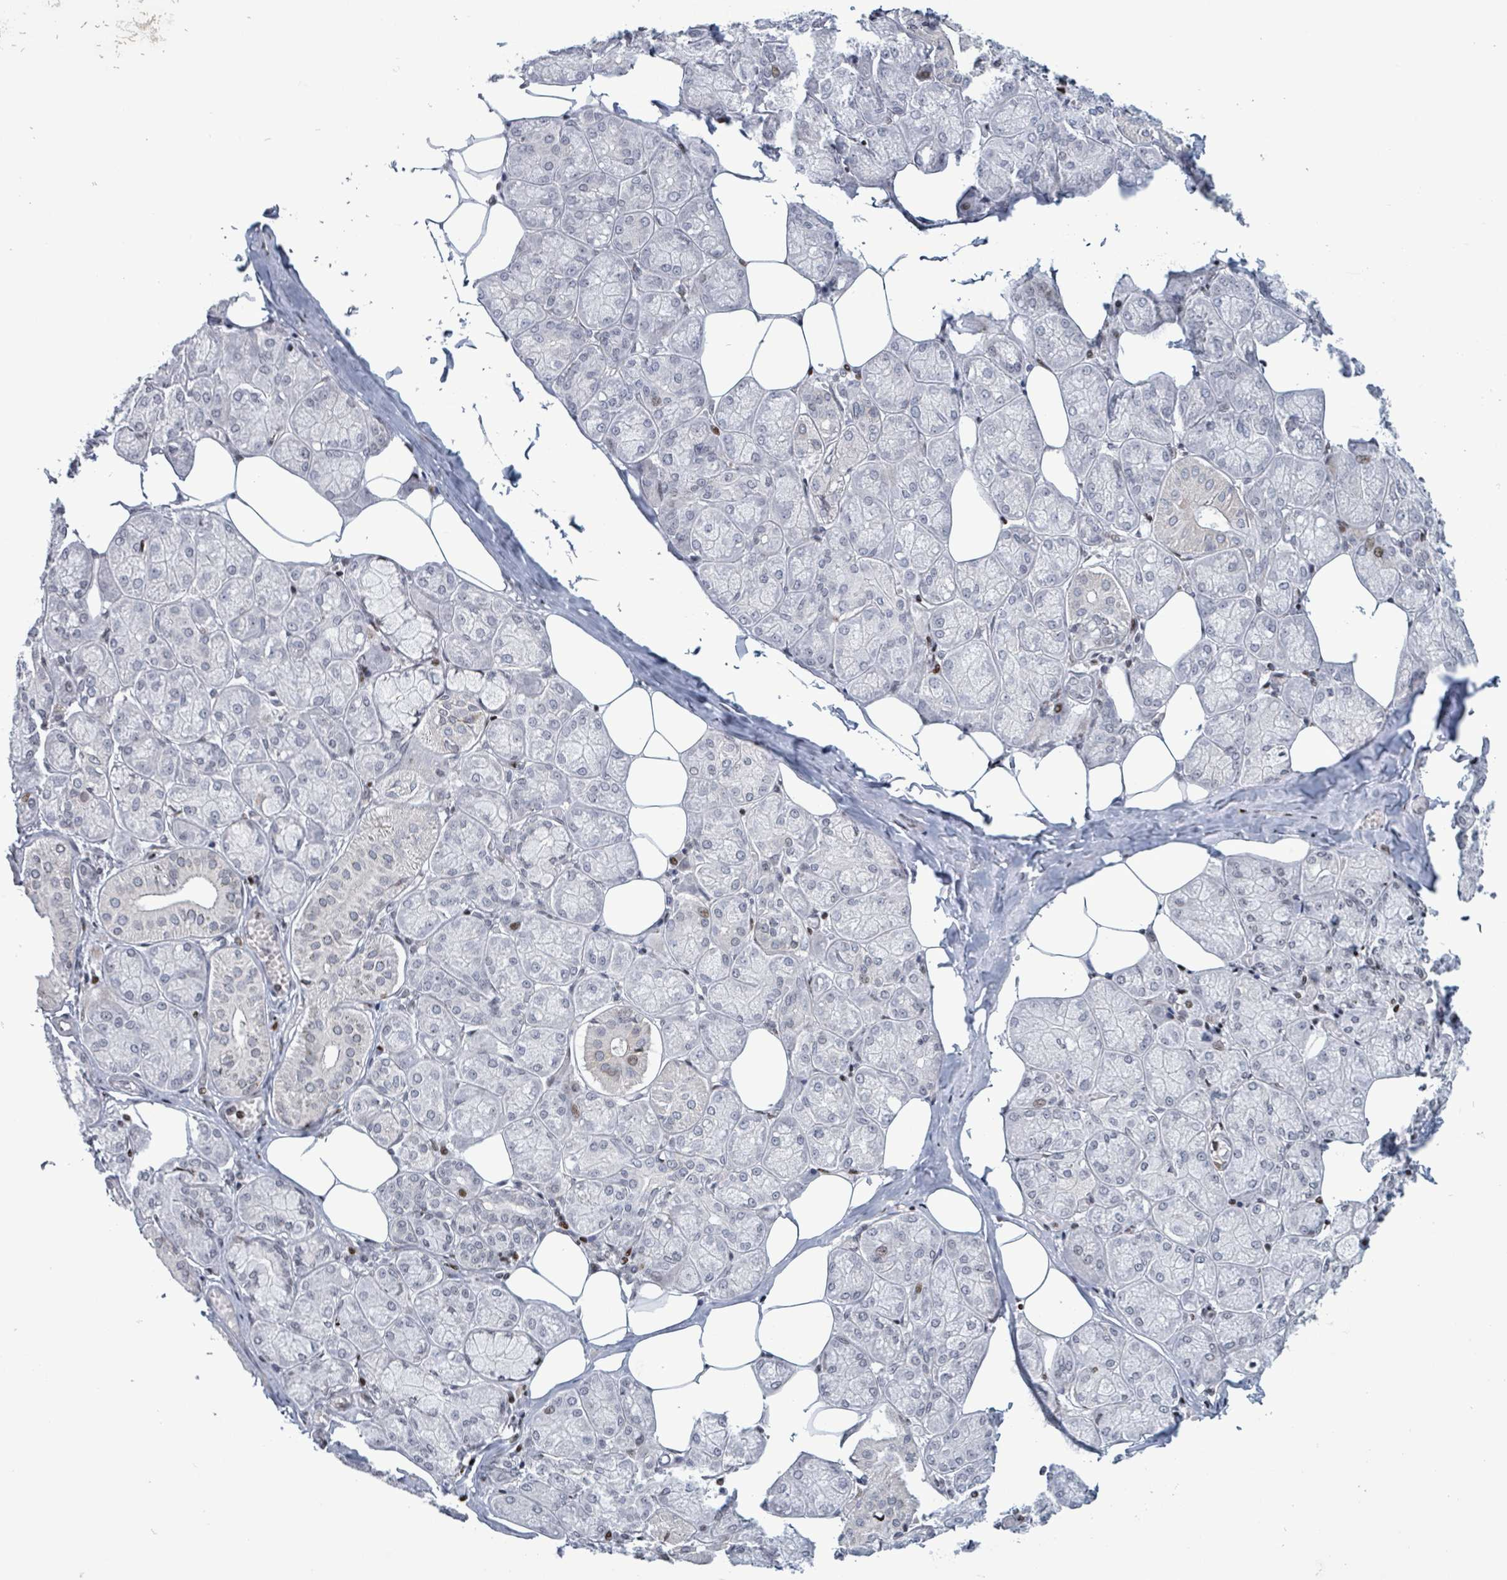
{"staining": {"intensity": "strong", "quantity": "<25%", "location": "cytoplasmic/membranous,nuclear"}, "tissue": "salivary gland", "cell_type": "Glandular cells", "image_type": "normal", "snomed": [{"axis": "morphology", "description": "Normal tissue, NOS"}, {"axis": "topography", "description": "Salivary gland"}], "caption": "High-power microscopy captured an immunohistochemistry (IHC) image of normal salivary gland, revealing strong cytoplasmic/membranous,nuclear expression in approximately <25% of glandular cells.", "gene": "FNDC4", "patient": {"sex": "male", "age": 74}}